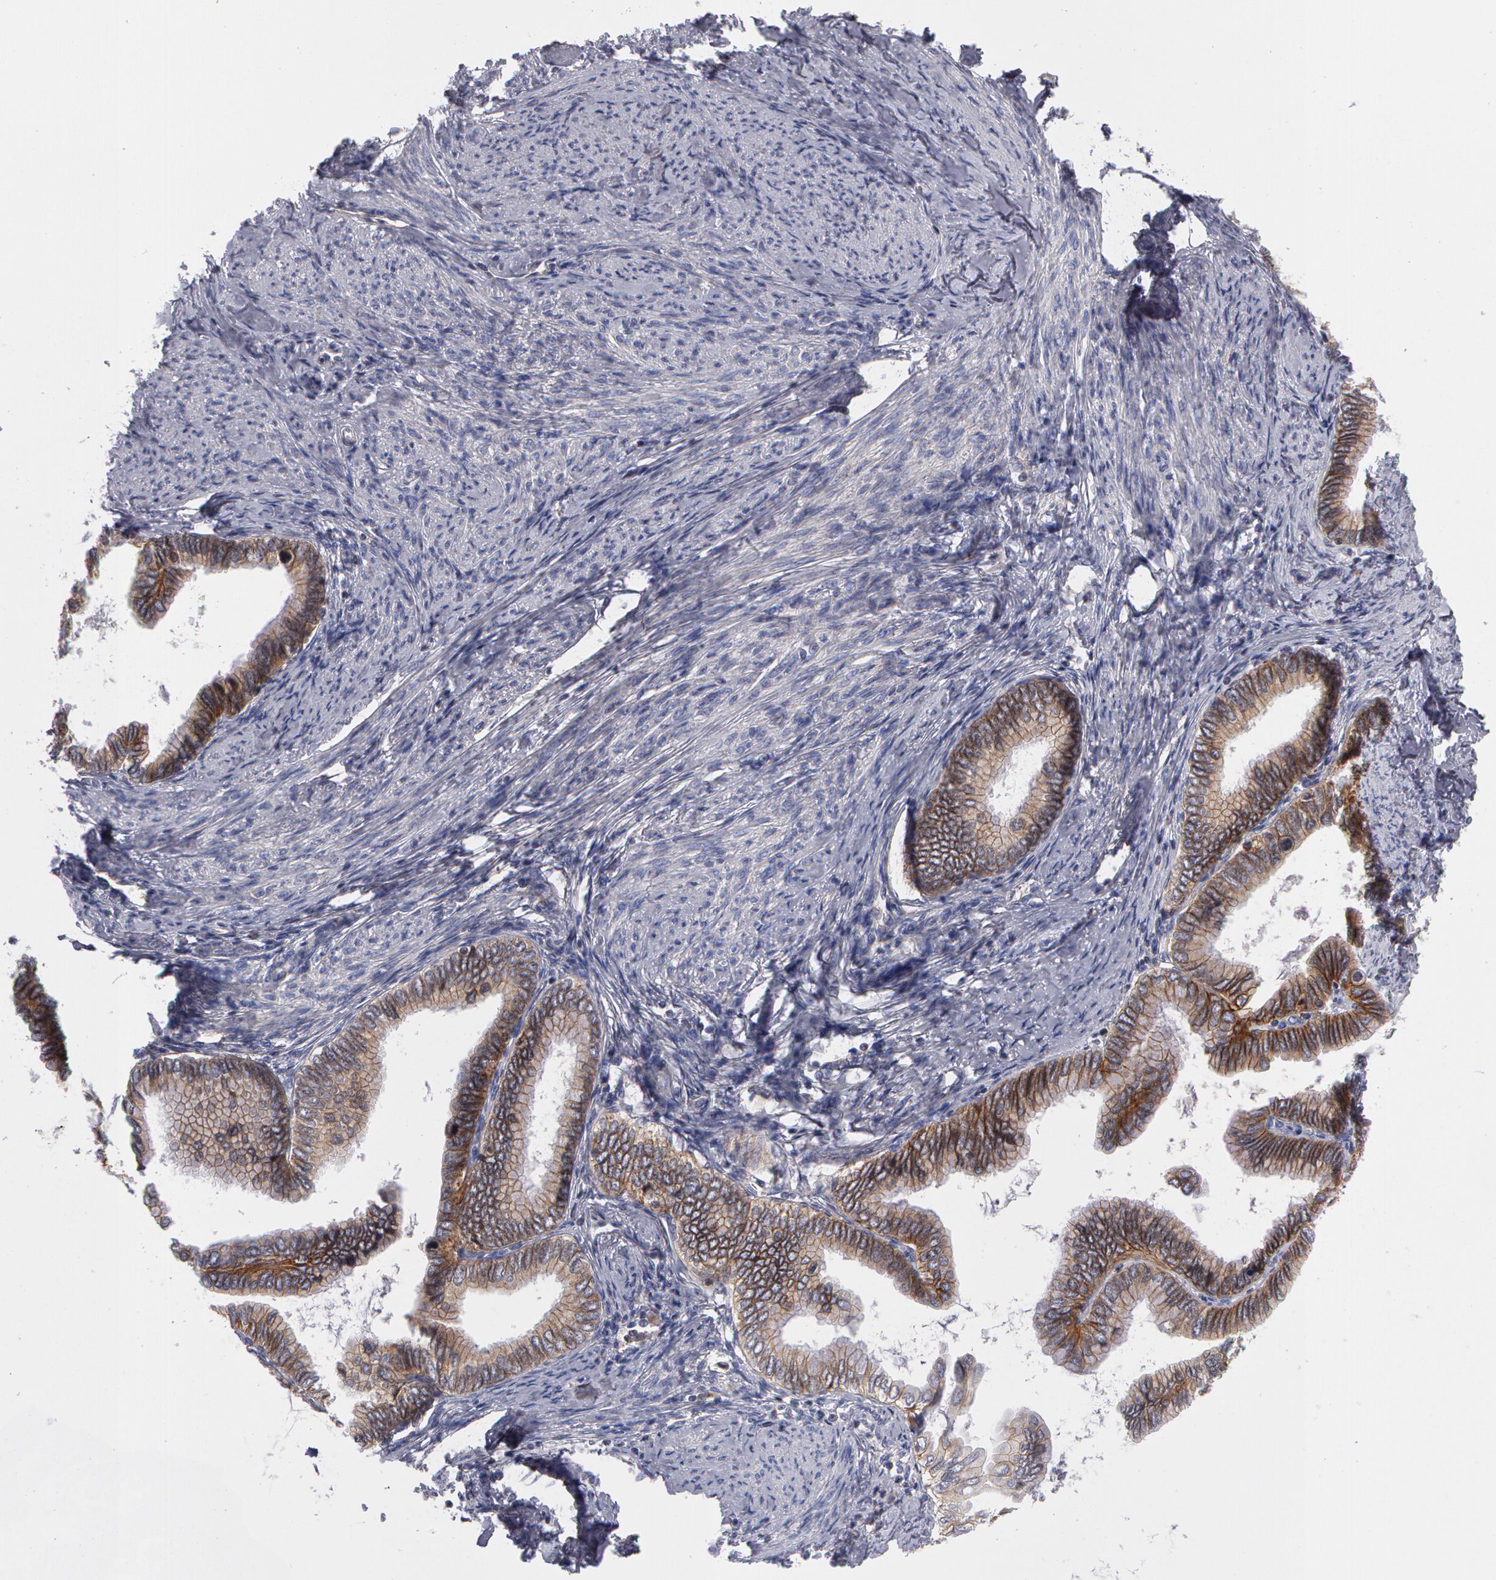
{"staining": {"intensity": "moderate", "quantity": ">75%", "location": "cytoplasmic/membranous"}, "tissue": "cervical cancer", "cell_type": "Tumor cells", "image_type": "cancer", "snomed": [{"axis": "morphology", "description": "Adenocarcinoma, NOS"}, {"axis": "topography", "description": "Cervix"}], "caption": "Protein analysis of cervical cancer tissue exhibits moderate cytoplasmic/membranous staining in about >75% of tumor cells.", "gene": "ERBB2", "patient": {"sex": "female", "age": 49}}